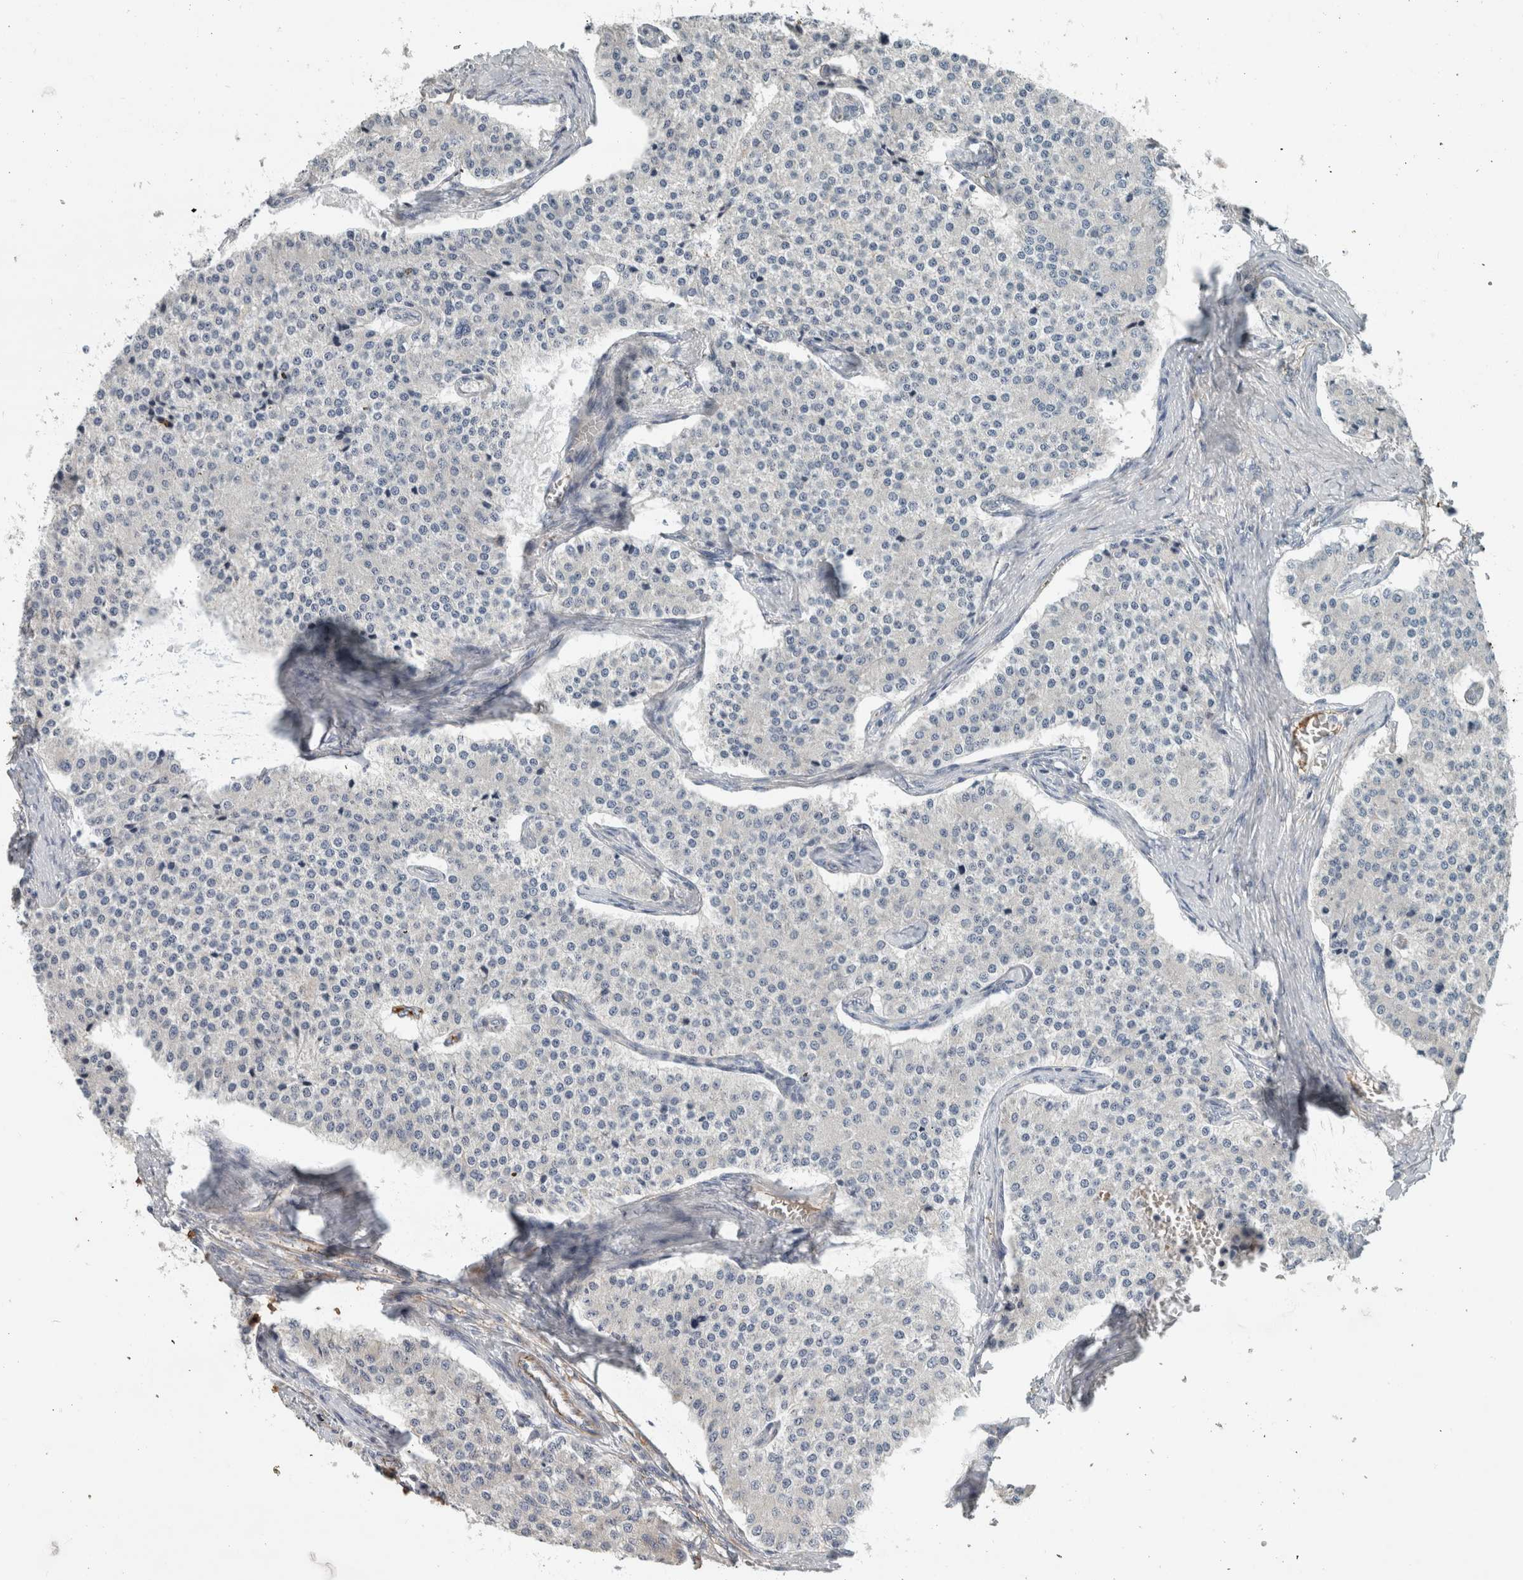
{"staining": {"intensity": "negative", "quantity": "none", "location": "none"}, "tissue": "carcinoid", "cell_type": "Tumor cells", "image_type": "cancer", "snomed": [{"axis": "morphology", "description": "Carcinoid, malignant, NOS"}, {"axis": "topography", "description": "Colon"}], "caption": "Photomicrograph shows no protein expression in tumor cells of carcinoid (malignant) tissue. (DAB immunohistochemistry, high magnification).", "gene": "FN1", "patient": {"sex": "female", "age": 52}}